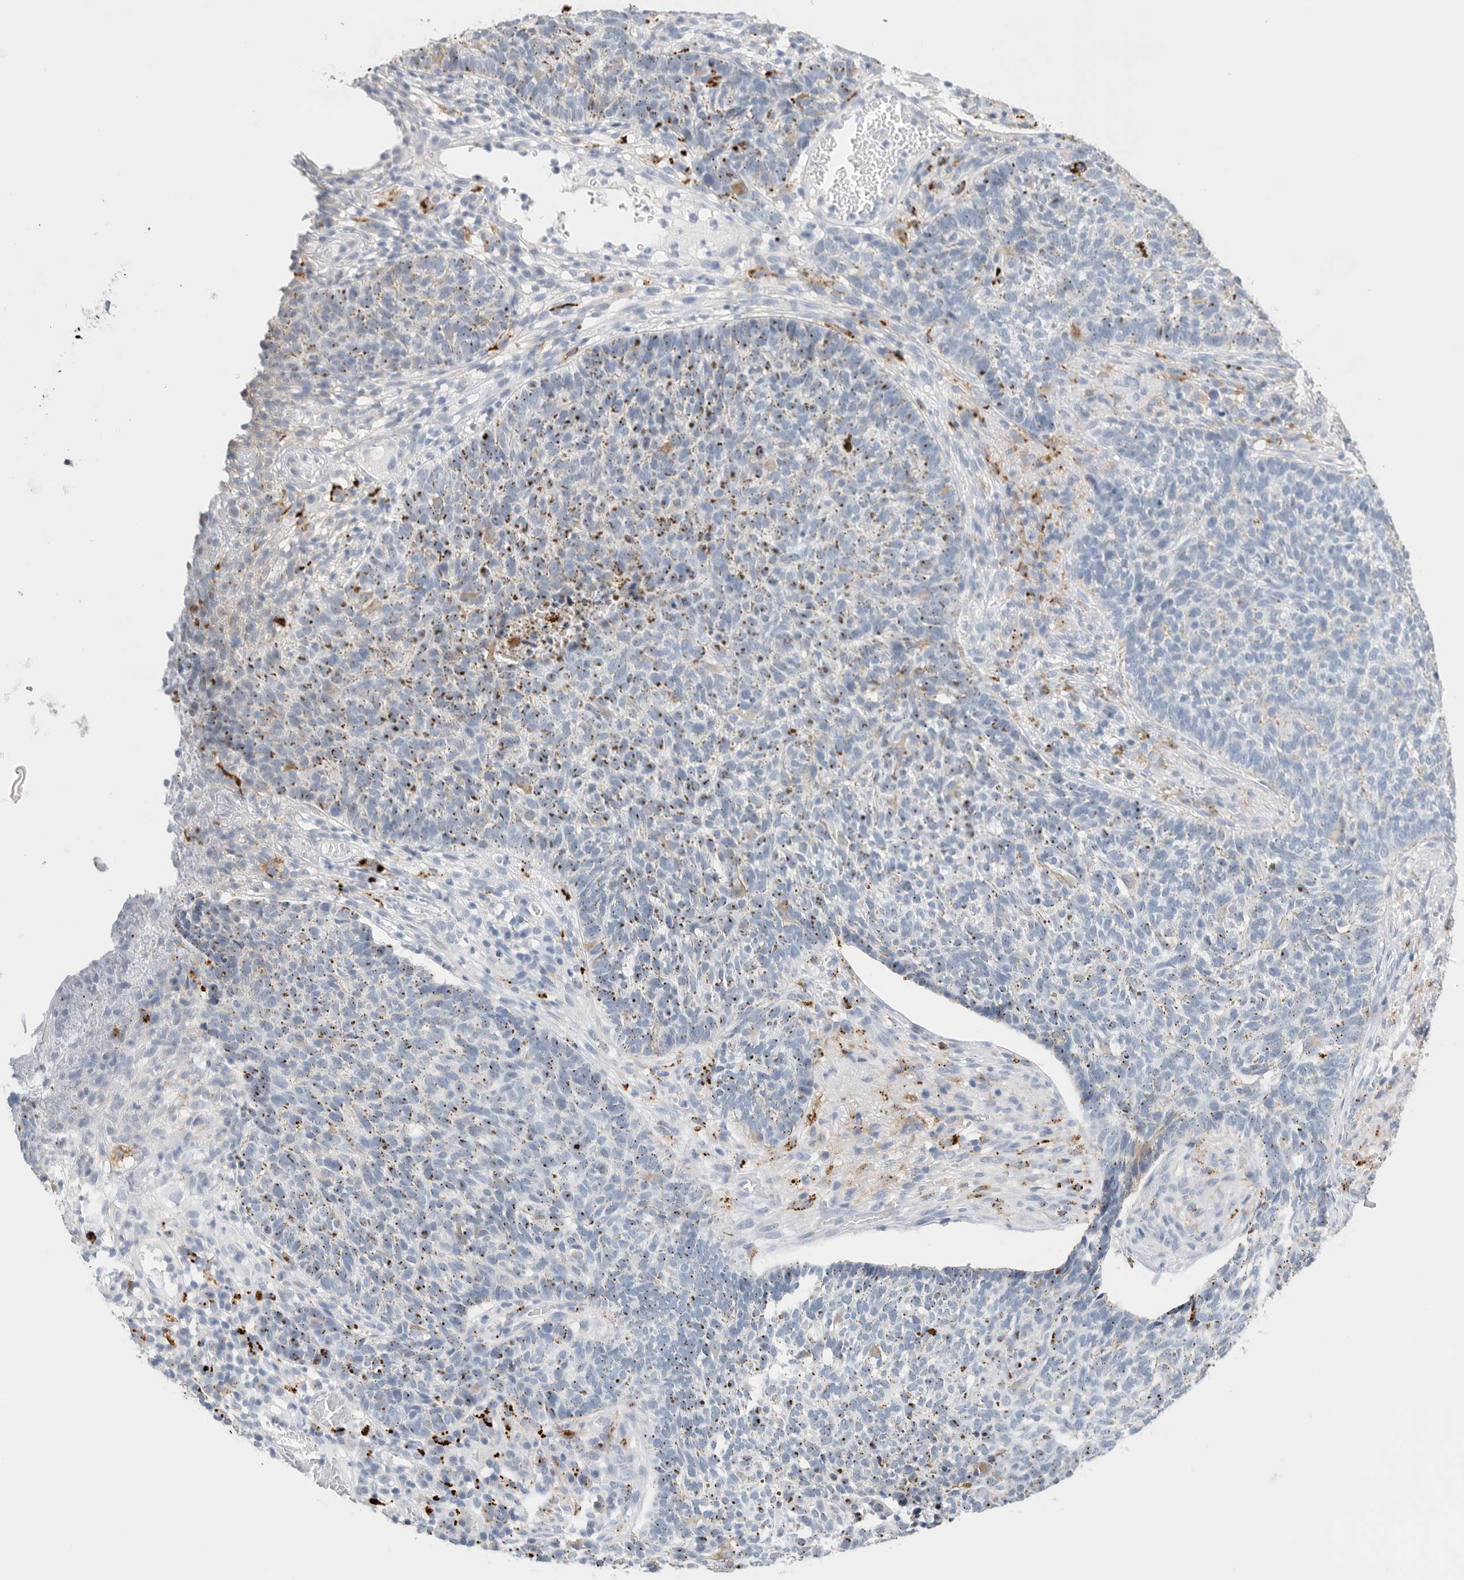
{"staining": {"intensity": "moderate", "quantity": "25%-75%", "location": "cytoplasmic/membranous"}, "tissue": "skin cancer", "cell_type": "Tumor cells", "image_type": "cancer", "snomed": [{"axis": "morphology", "description": "Basal cell carcinoma"}, {"axis": "topography", "description": "Skin"}], "caption": "Protein expression analysis of skin cancer (basal cell carcinoma) reveals moderate cytoplasmic/membranous staining in about 25%-75% of tumor cells. Using DAB (brown) and hematoxylin (blue) stains, captured at high magnification using brightfield microscopy.", "gene": "GGH", "patient": {"sex": "male", "age": 85}}